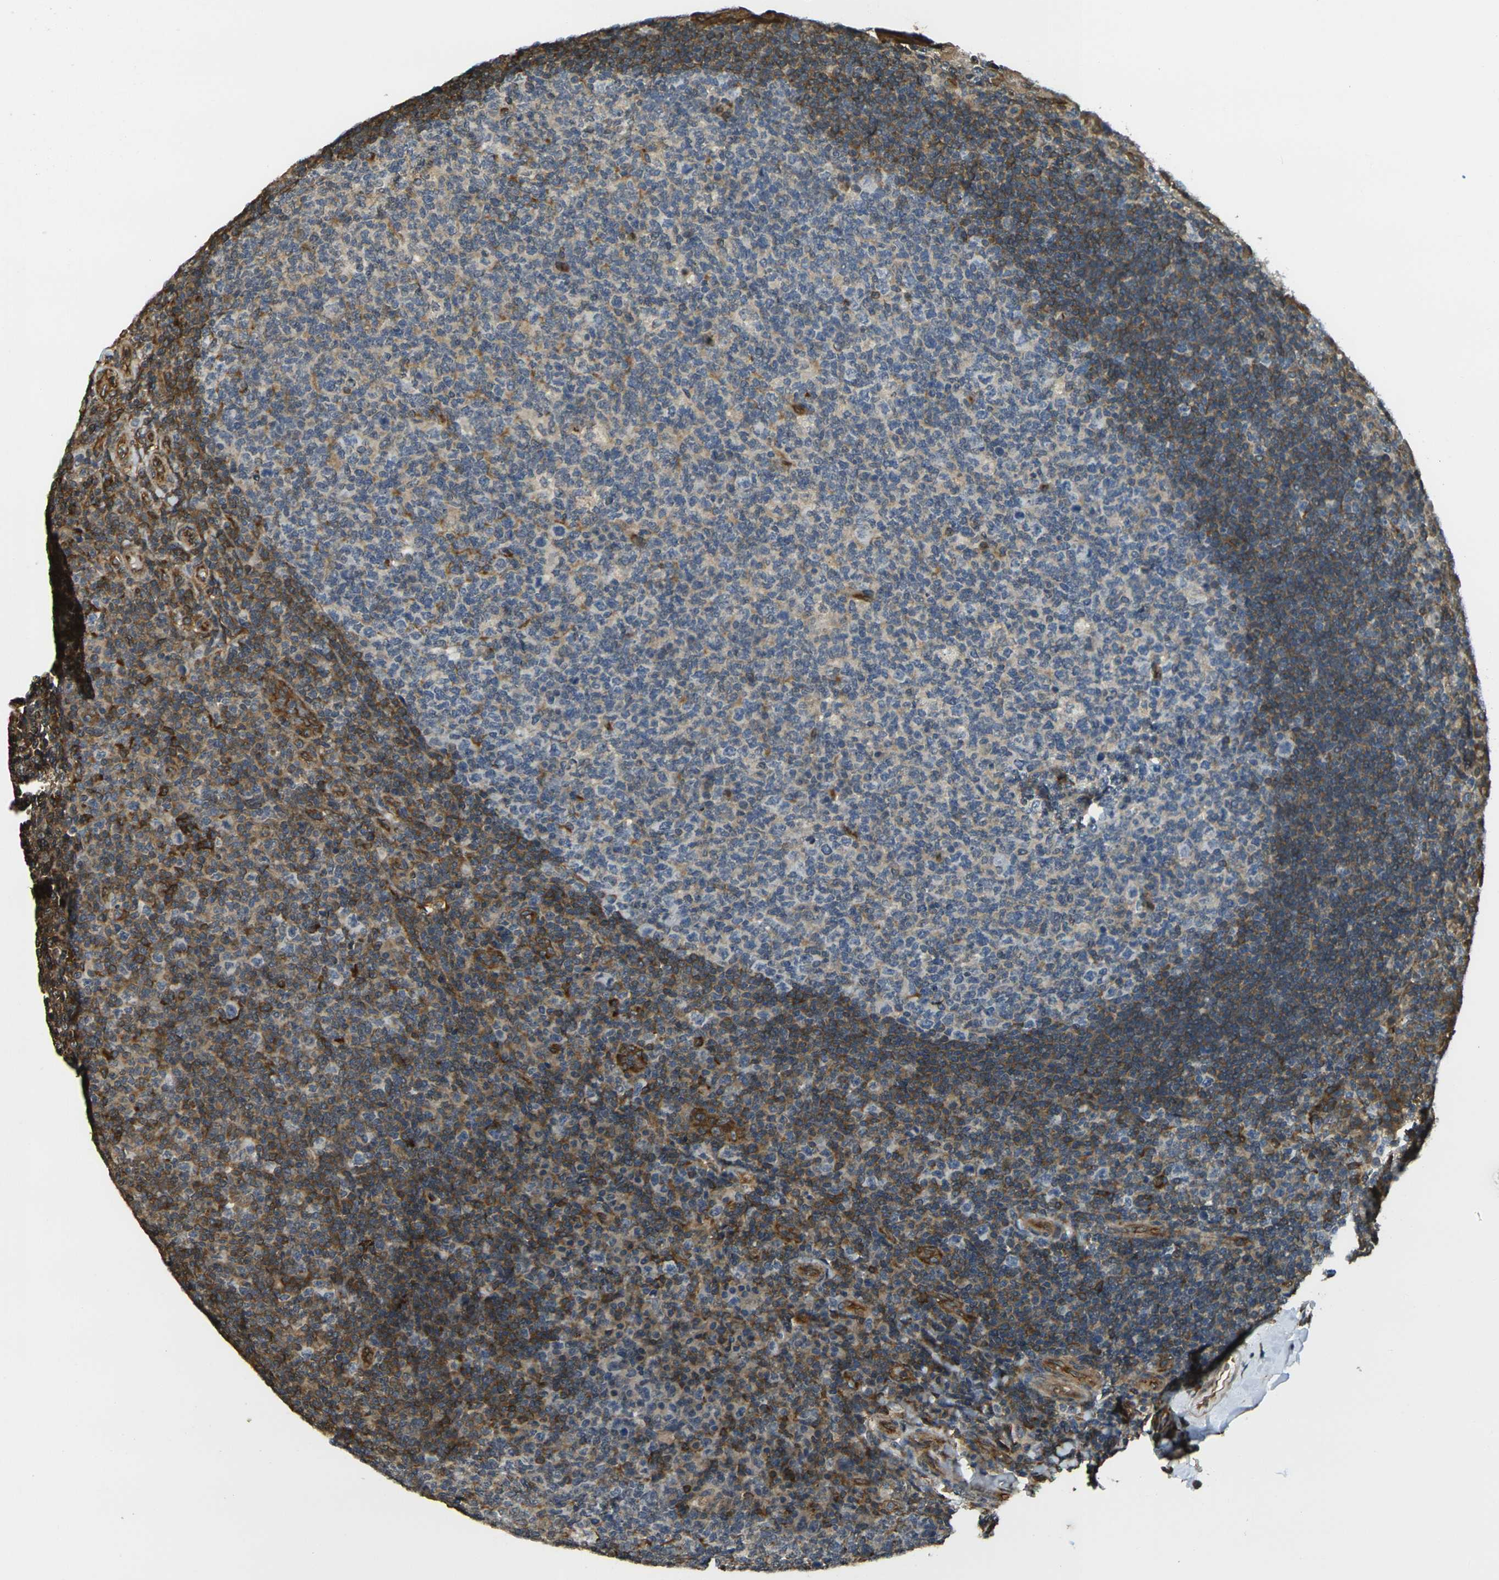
{"staining": {"intensity": "weak", "quantity": ">75%", "location": "cytoplasmic/membranous"}, "tissue": "tonsil", "cell_type": "Germinal center cells", "image_type": "normal", "snomed": [{"axis": "morphology", "description": "Normal tissue, NOS"}, {"axis": "topography", "description": "Tonsil"}], "caption": "A photomicrograph of human tonsil stained for a protein reveals weak cytoplasmic/membranous brown staining in germinal center cells. (DAB (3,3'-diaminobenzidine) IHC with brightfield microscopy, high magnification).", "gene": "CAST", "patient": {"sex": "male", "age": 17}}